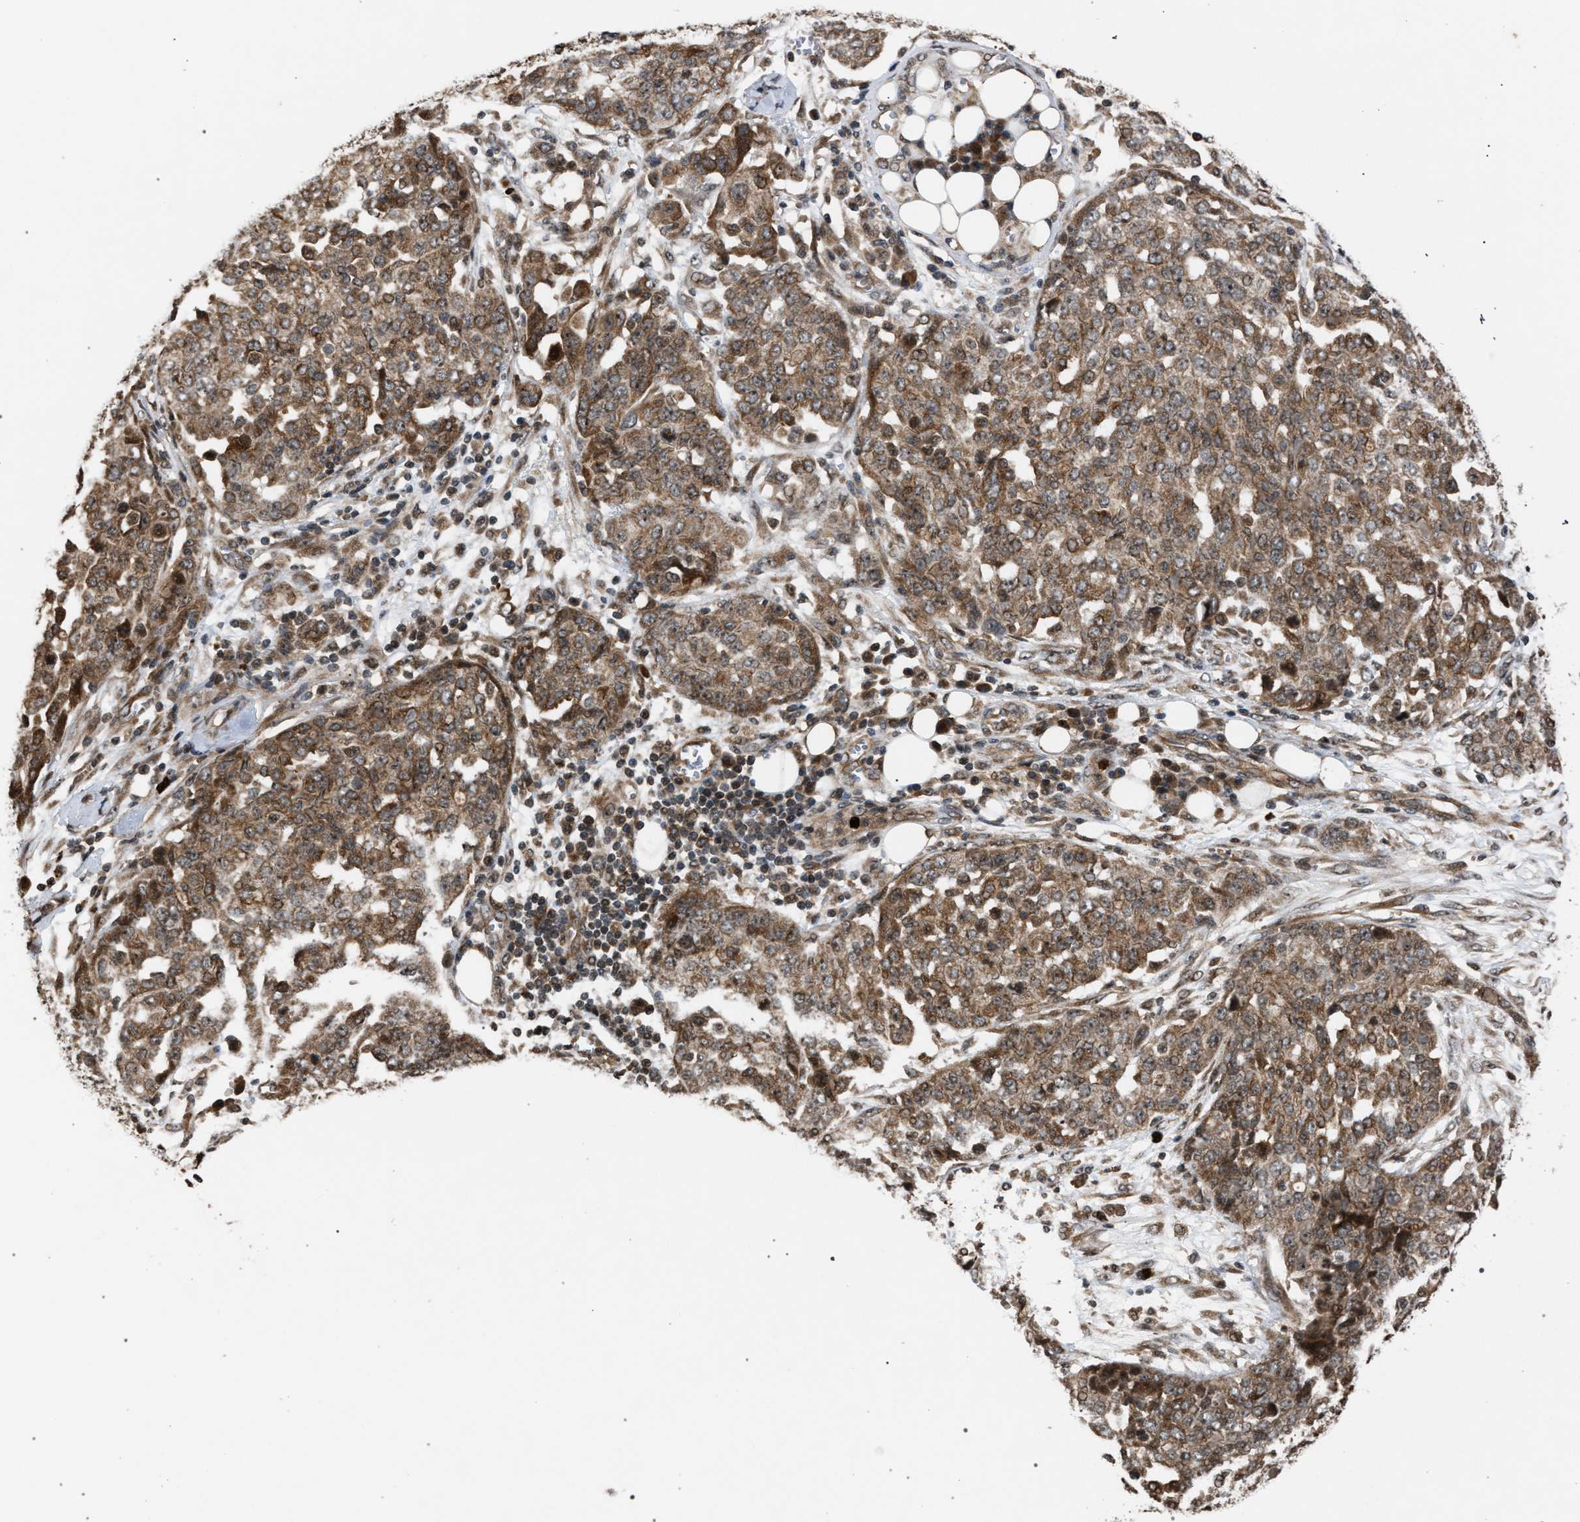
{"staining": {"intensity": "moderate", "quantity": ">75%", "location": "cytoplasmic/membranous"}, "tissue": "ovarian cancer", "cell_type": "Tumor cells", "image_type": "cancer", "snomed": [{"axis": "morphology", "description": "Cystadenocarcinoma, serous, NOS"}, {"axis": "topography", "description": "Soft tissue"}, {"axis": "topography", "description": "Ovary"}], "caption": "The photomicrograph shows staining of ovarian cancer, revealing moderate cytoplasmic/membranous protein expression (brown color) within tumor cells.", "gene": "IRAK4", "patient": {"sex": "female", "age": 57}}